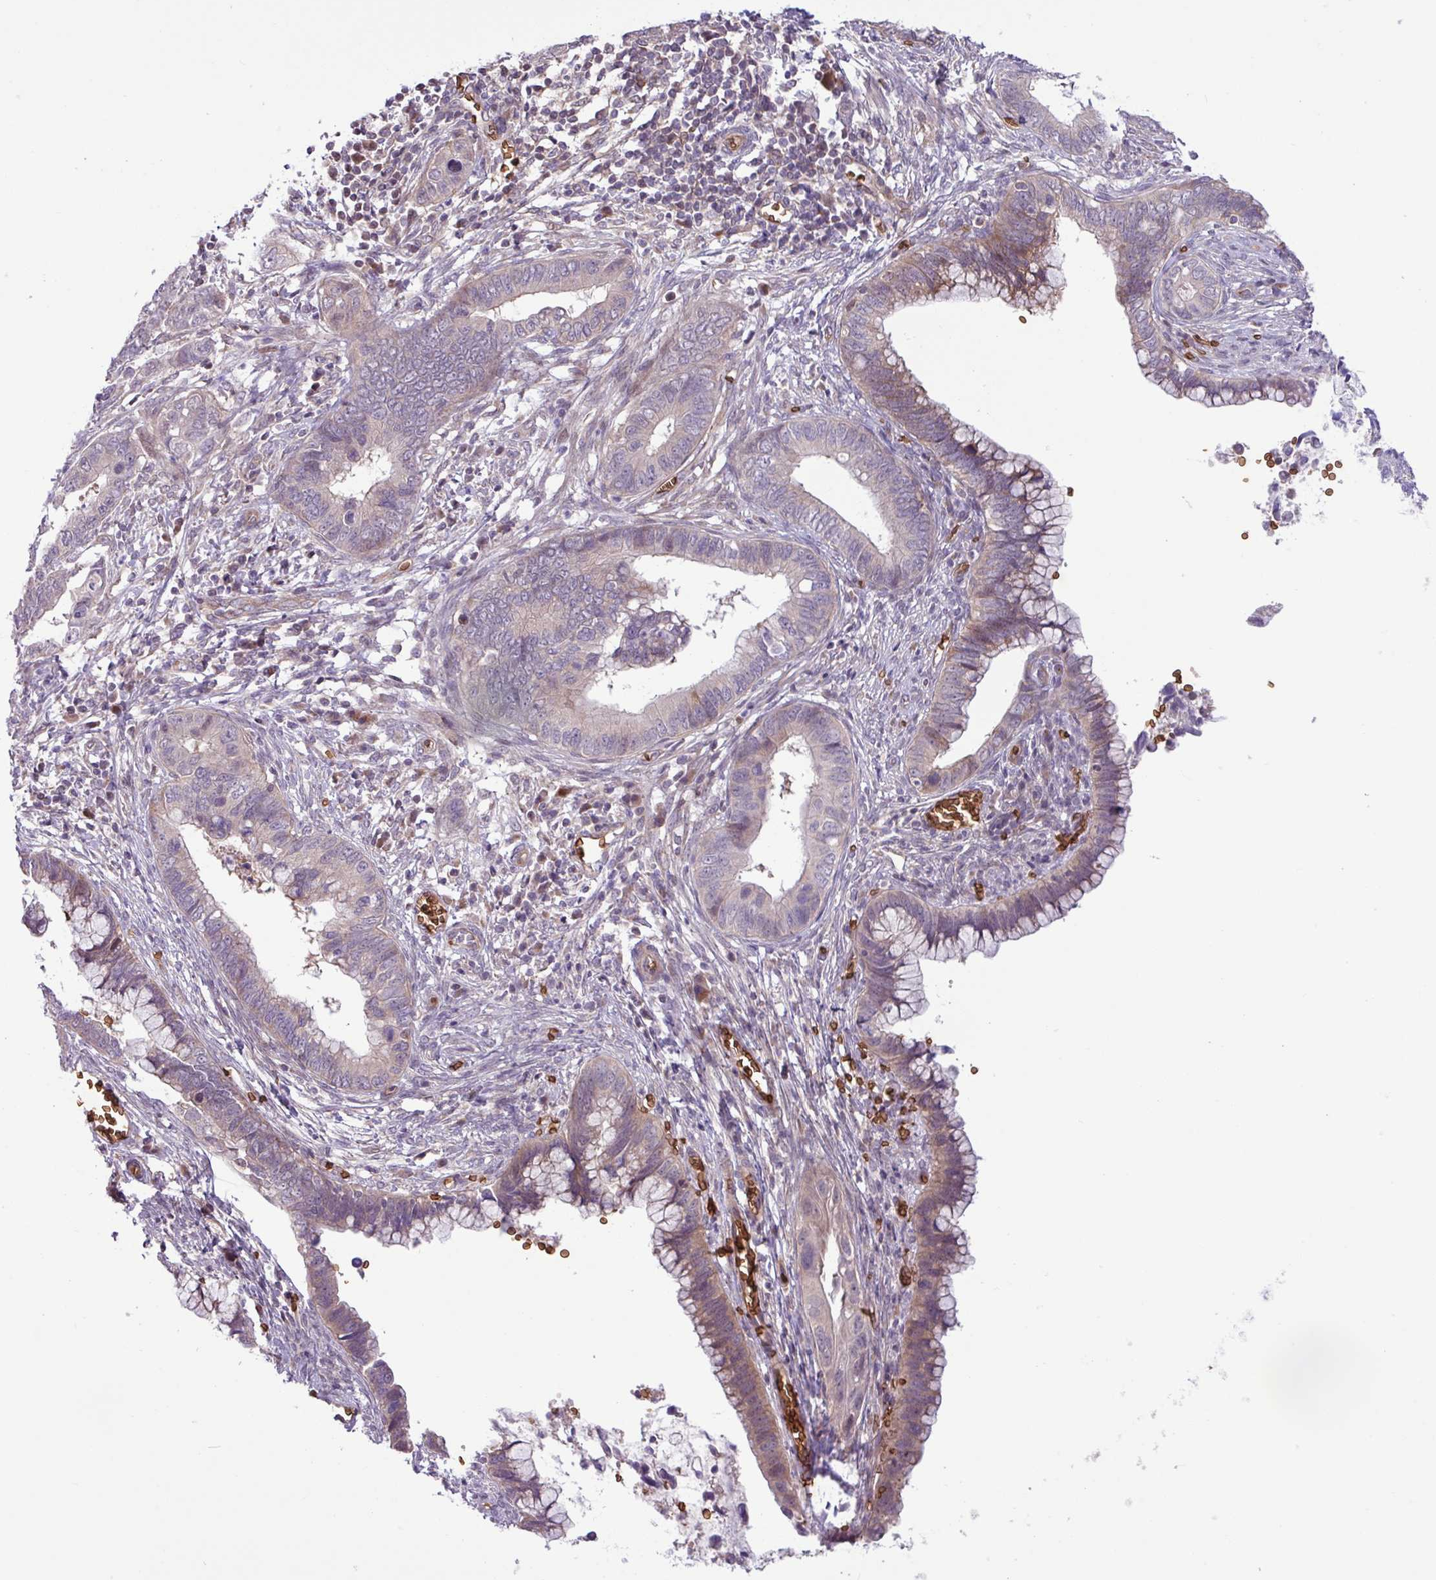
{"staining": {"intensity": "moderate", "quantity": "25%-75%", "location": "cytoplasmic/membranous"}, "tissue": "cervical cancer", "cell_type": "Tumor cells", "image_type": "cancer", "snomed": [{"axis": "morphology", "description": "Adenocarcinoma, NOS"}, {"axis": "topography", "description": "Cervix"}], "caption": "IHC (DAB) staining of human adenocarcinoma (cervical) shows moderate cytoplasmic/membranous protein expression in about 25%-75% of tumor cells.", "gene": "RAD21L1", "patient": {"sex": "female", "age": 44}}